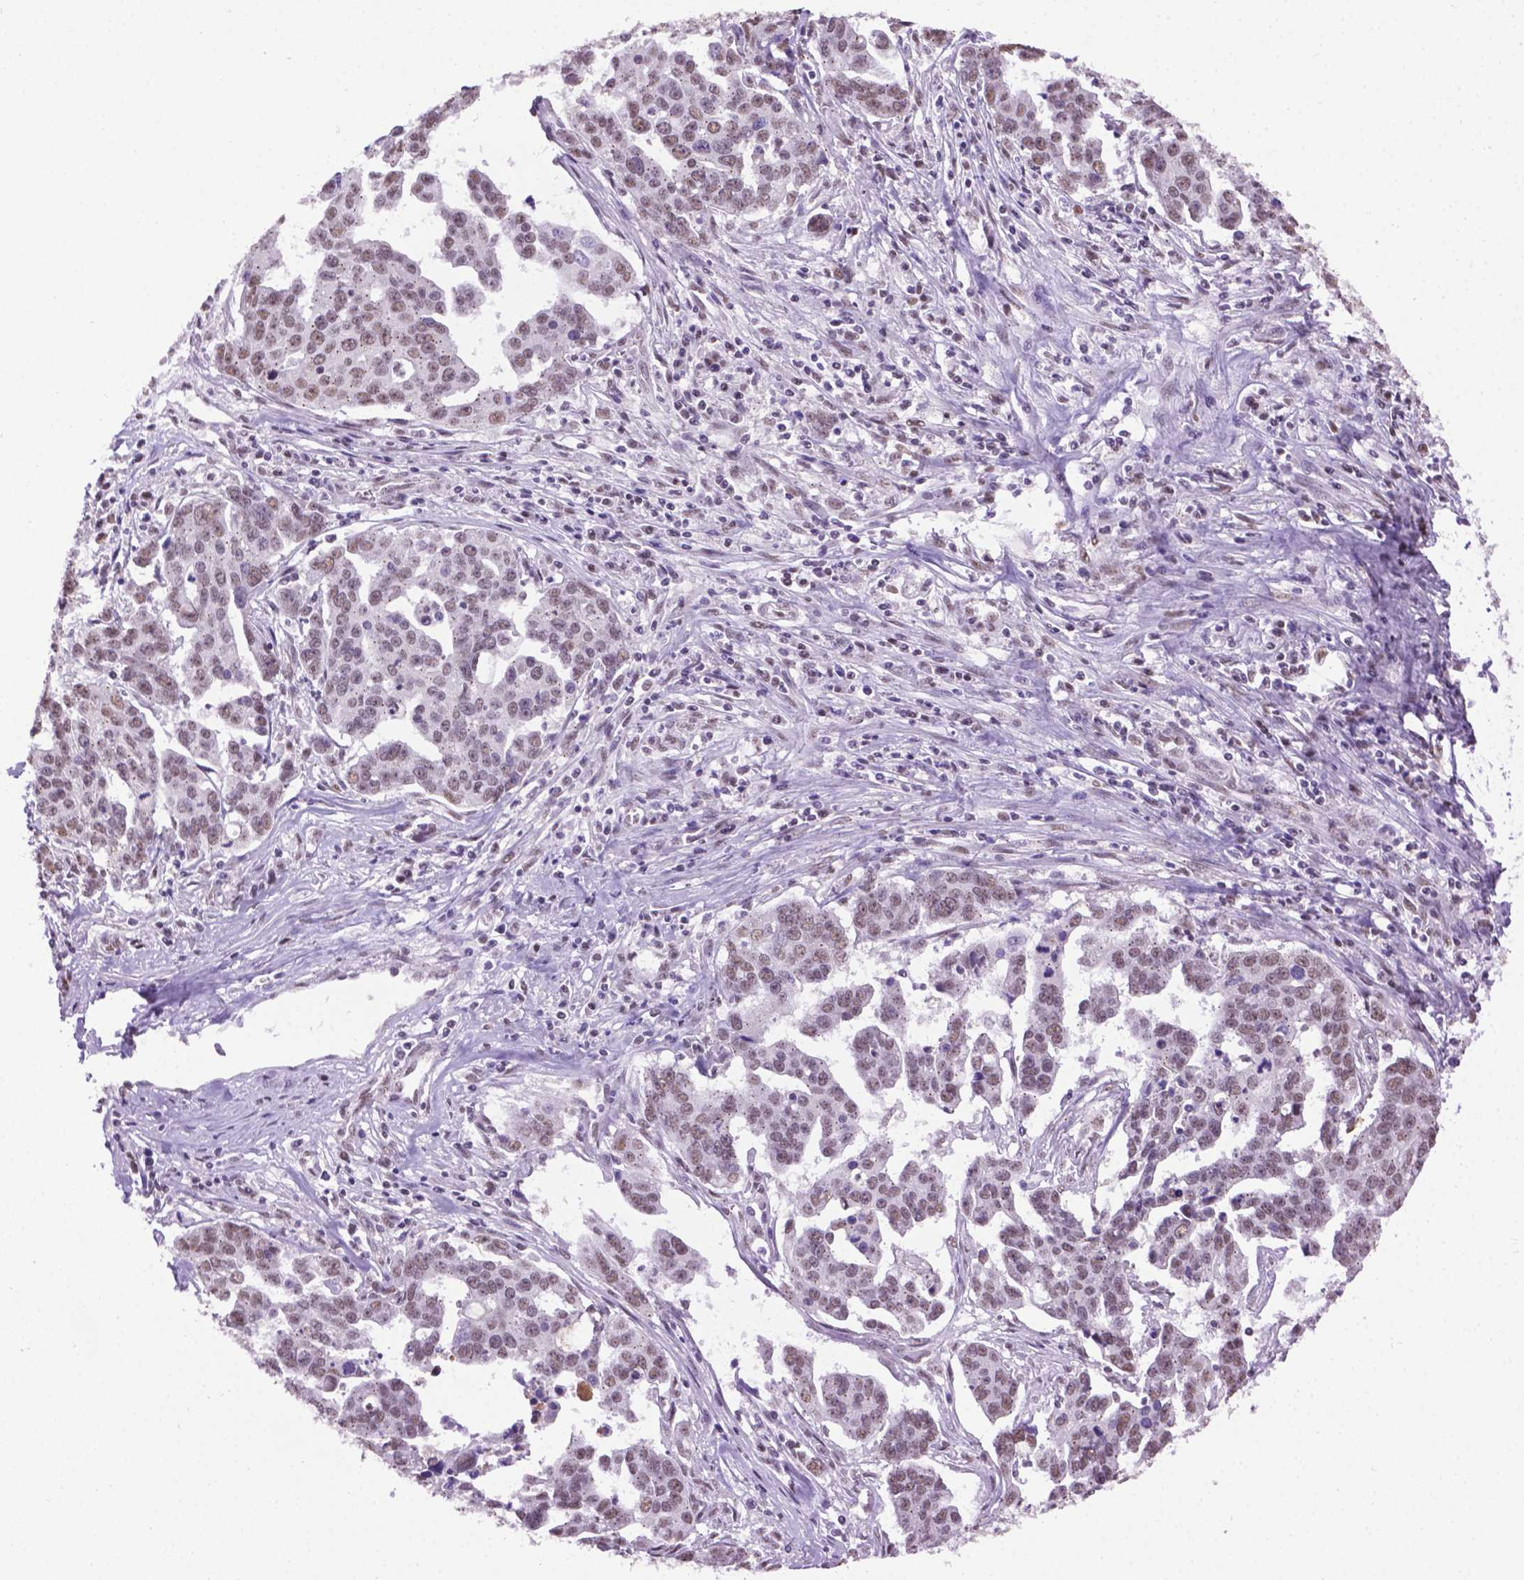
{"staining": {"intensity": "weak", "quantity": ">75%", "location": "nuclear"}, "tissue": "ovarian cancer", "cell_type": "Tumor cells", "image_type": "cancer", "snomed": [{"axis": "morphology", "description": "Carcinoma, endometroid"}, {"axis": "topography", "description": "Ovary"}], "caption": "Weak nuclear expression for a protein is appreciated in about >75% of tumor cells of endometroid carcinoma (ovarian) using IHC.", "gene": "ABI2", "patient": {"sex": "female", "age": 78}}